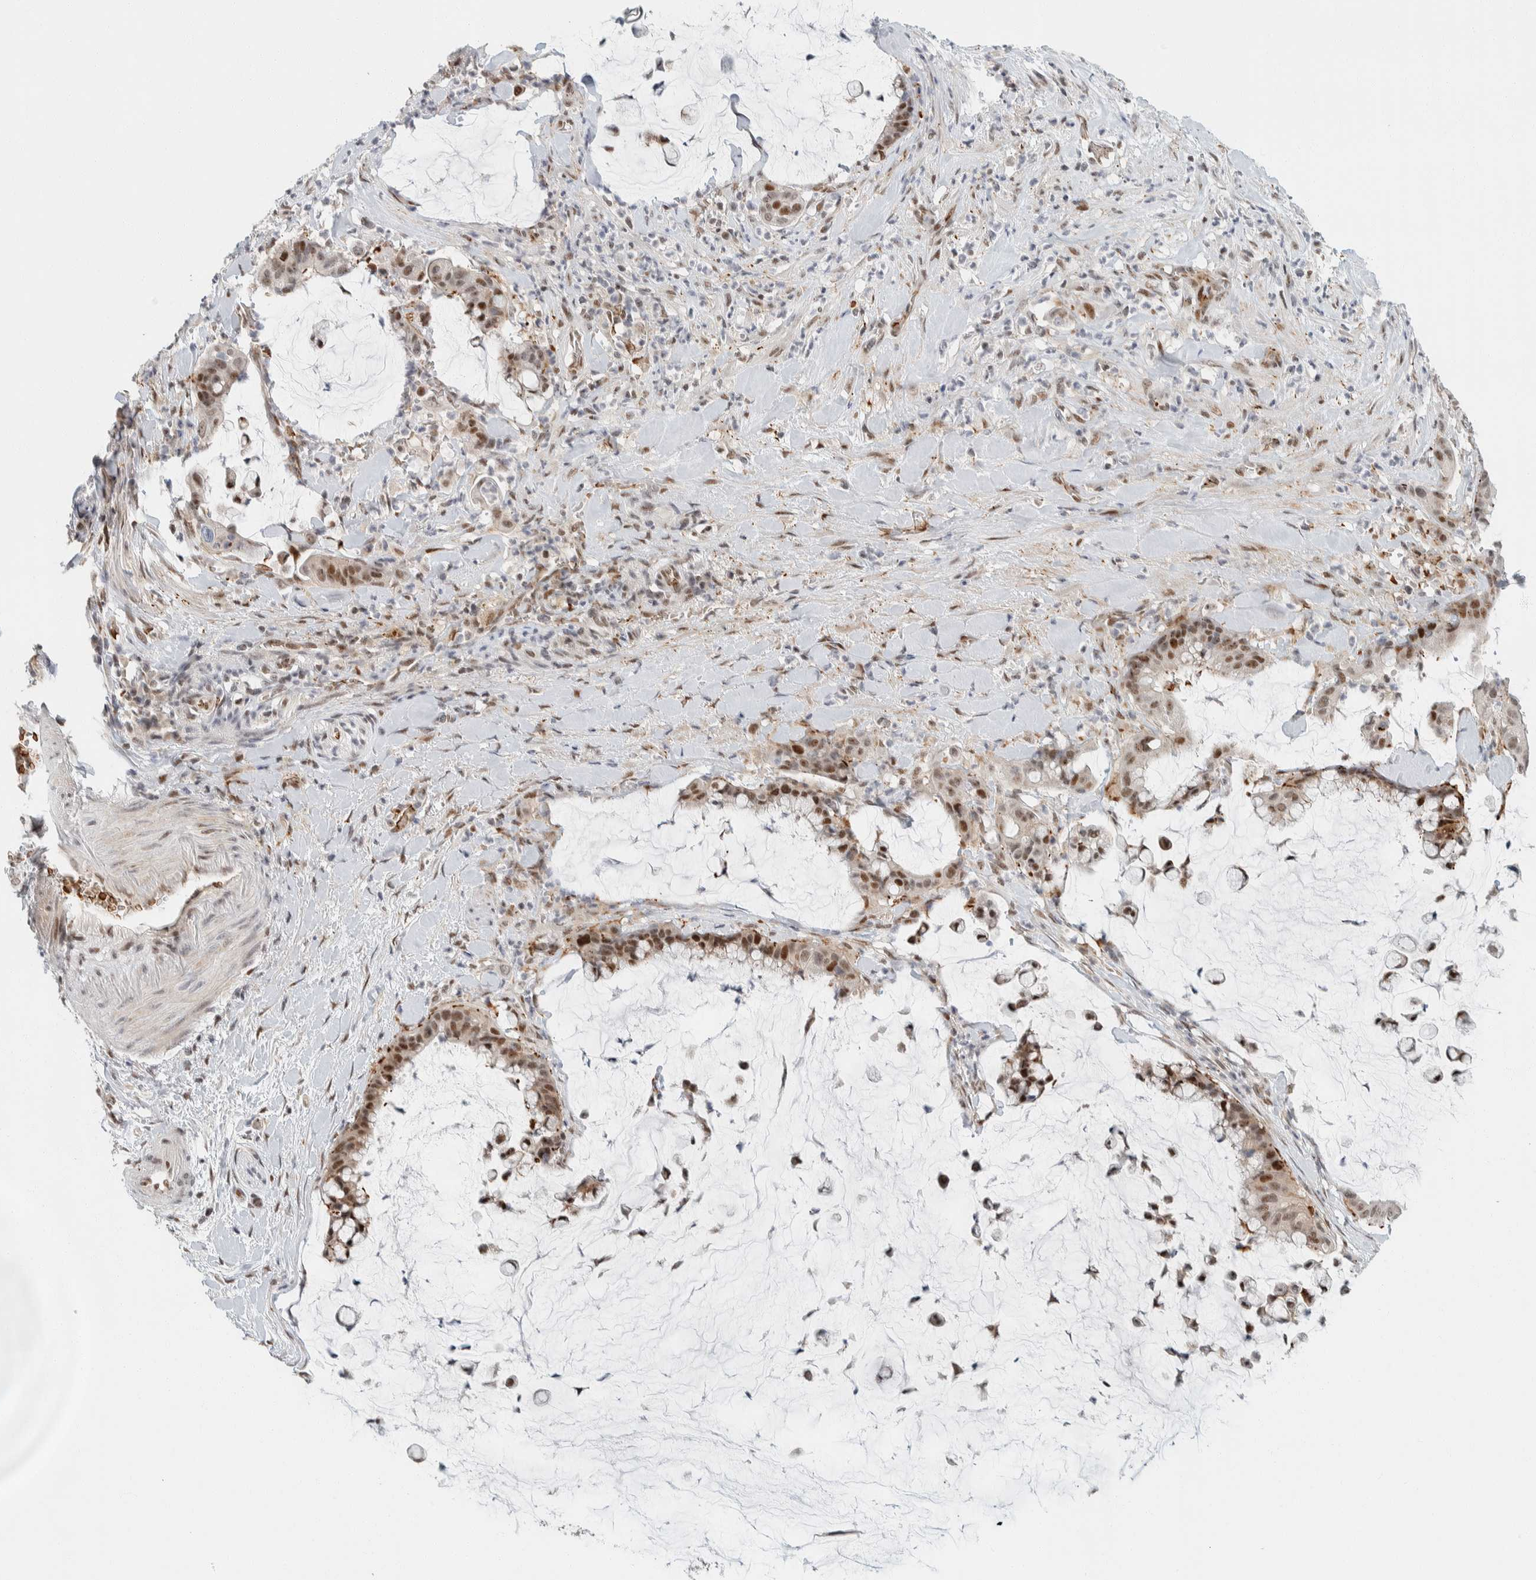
{"staining": {"intensity": "moderate", "quantity": ">75%", "location": "nuclear"}, "tissue": "pancreatic cancer", "cell_type": "Tumor cells", "image_type": "cancer", "snomed": [{"axis": "morphology", "description": "Adenocarcinoma, NOS"}, {"axis": "topography", "description": "Pancreas"}], "caption": "A photomicrograph showing moderate nuclear staining in approximately >75% of tumor cells in pancreatic cancer, as visualized by brown immunohistochemical staining.", "gene": "ZBTB2", "patient": {"sex": "male", "age": 41}}